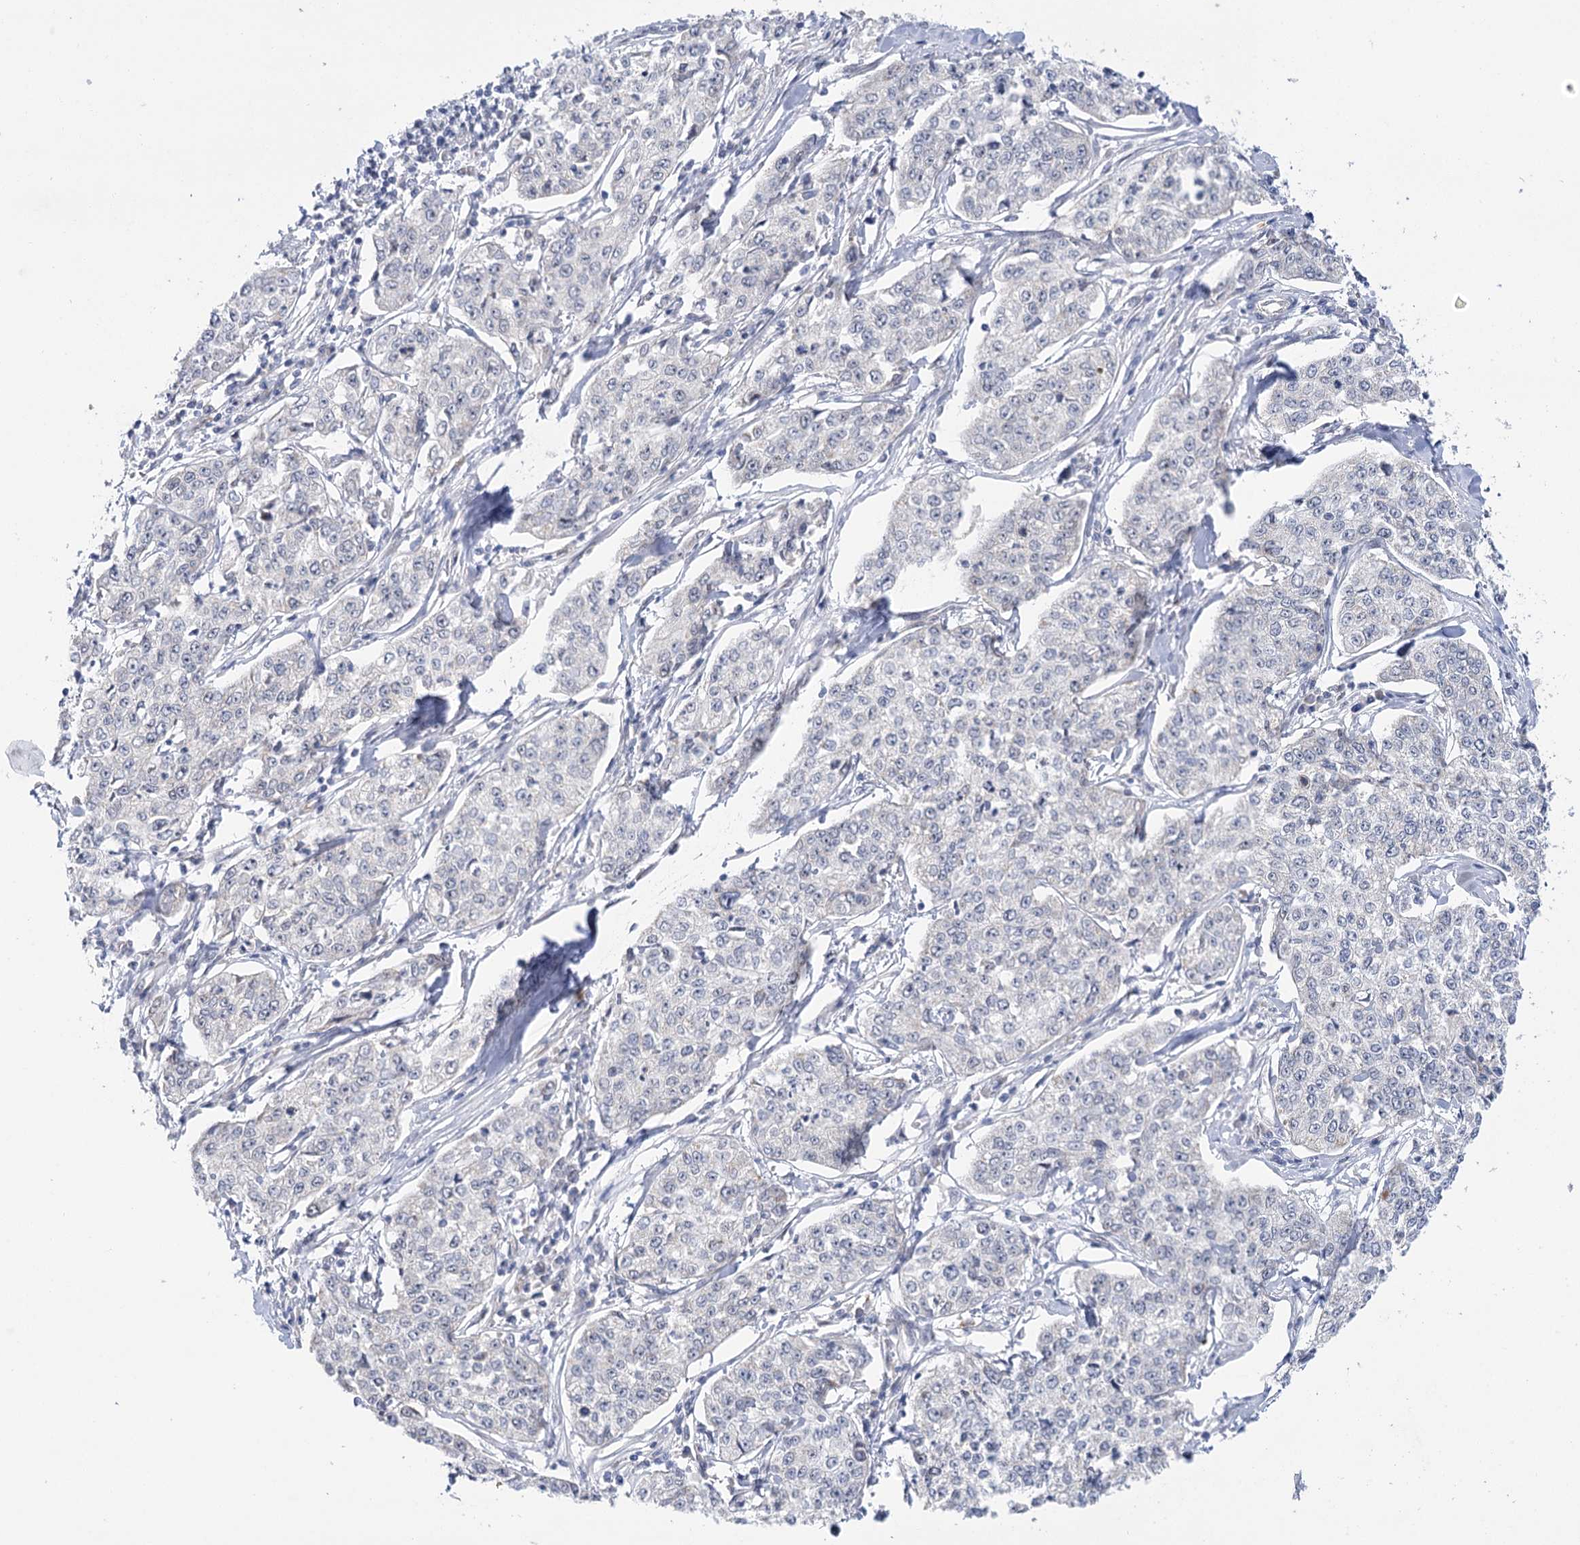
{"staining": {"intensity": "negative", "quantity": "none", "location": "none"}, "tissue": "cervical cancer", "cell_type": "Tumor cells", "image_type": "cancer", "snomed": [{"axis": "morphology", "description": "Squamous cell carcinoma, NOS"}, {"axis": "topography", "description": "Cervix"}], "caption": "High power microscopy micrograph of an immunohistochemistry image of cervical squamous cell carcinoma, revealing no significant staining in tumor cells.", "gene": "ECHDC3", "patient": {"sex": "female", "age": 35}}